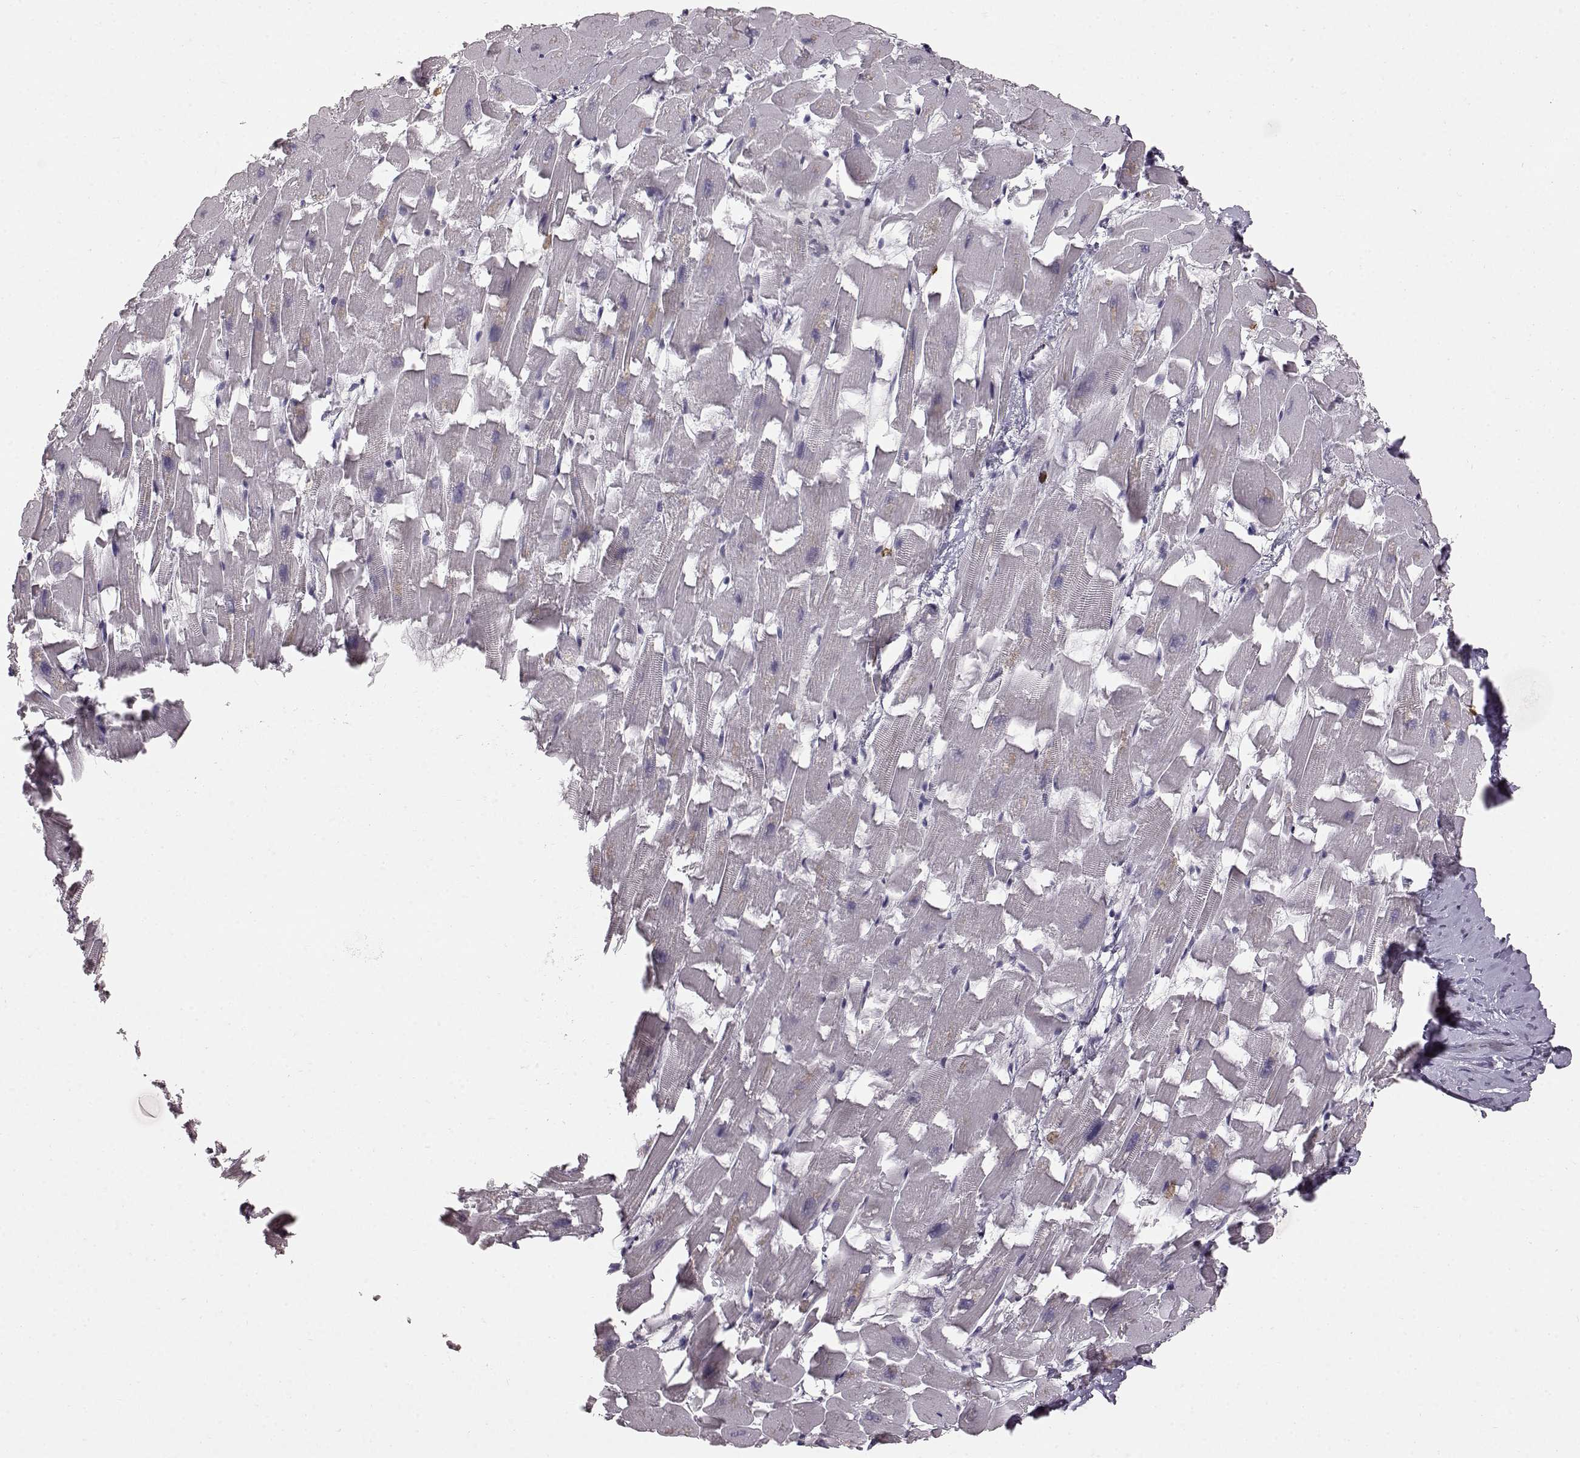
{"staining": {"intensity": "negative", "quantity": "none", "location": "none"}, "tissue": "heart muscle", "cell_type": "Cardiomyocytes", "image_type": "normal", "snomed": [{"axis": "morphology", "description": "Normal tissue, NOS"}, {"axis": "topography", "description": "Heart"}], "caption": "Cardiomyocytes are negative for protein expression in unremarkable human heart muscle. The staining is performed using DAB brown chromogen with nuclei counter-stained in using hematoxylin.", "gene": "FUT4", "patient": {"sex": "female", "age": 64}}